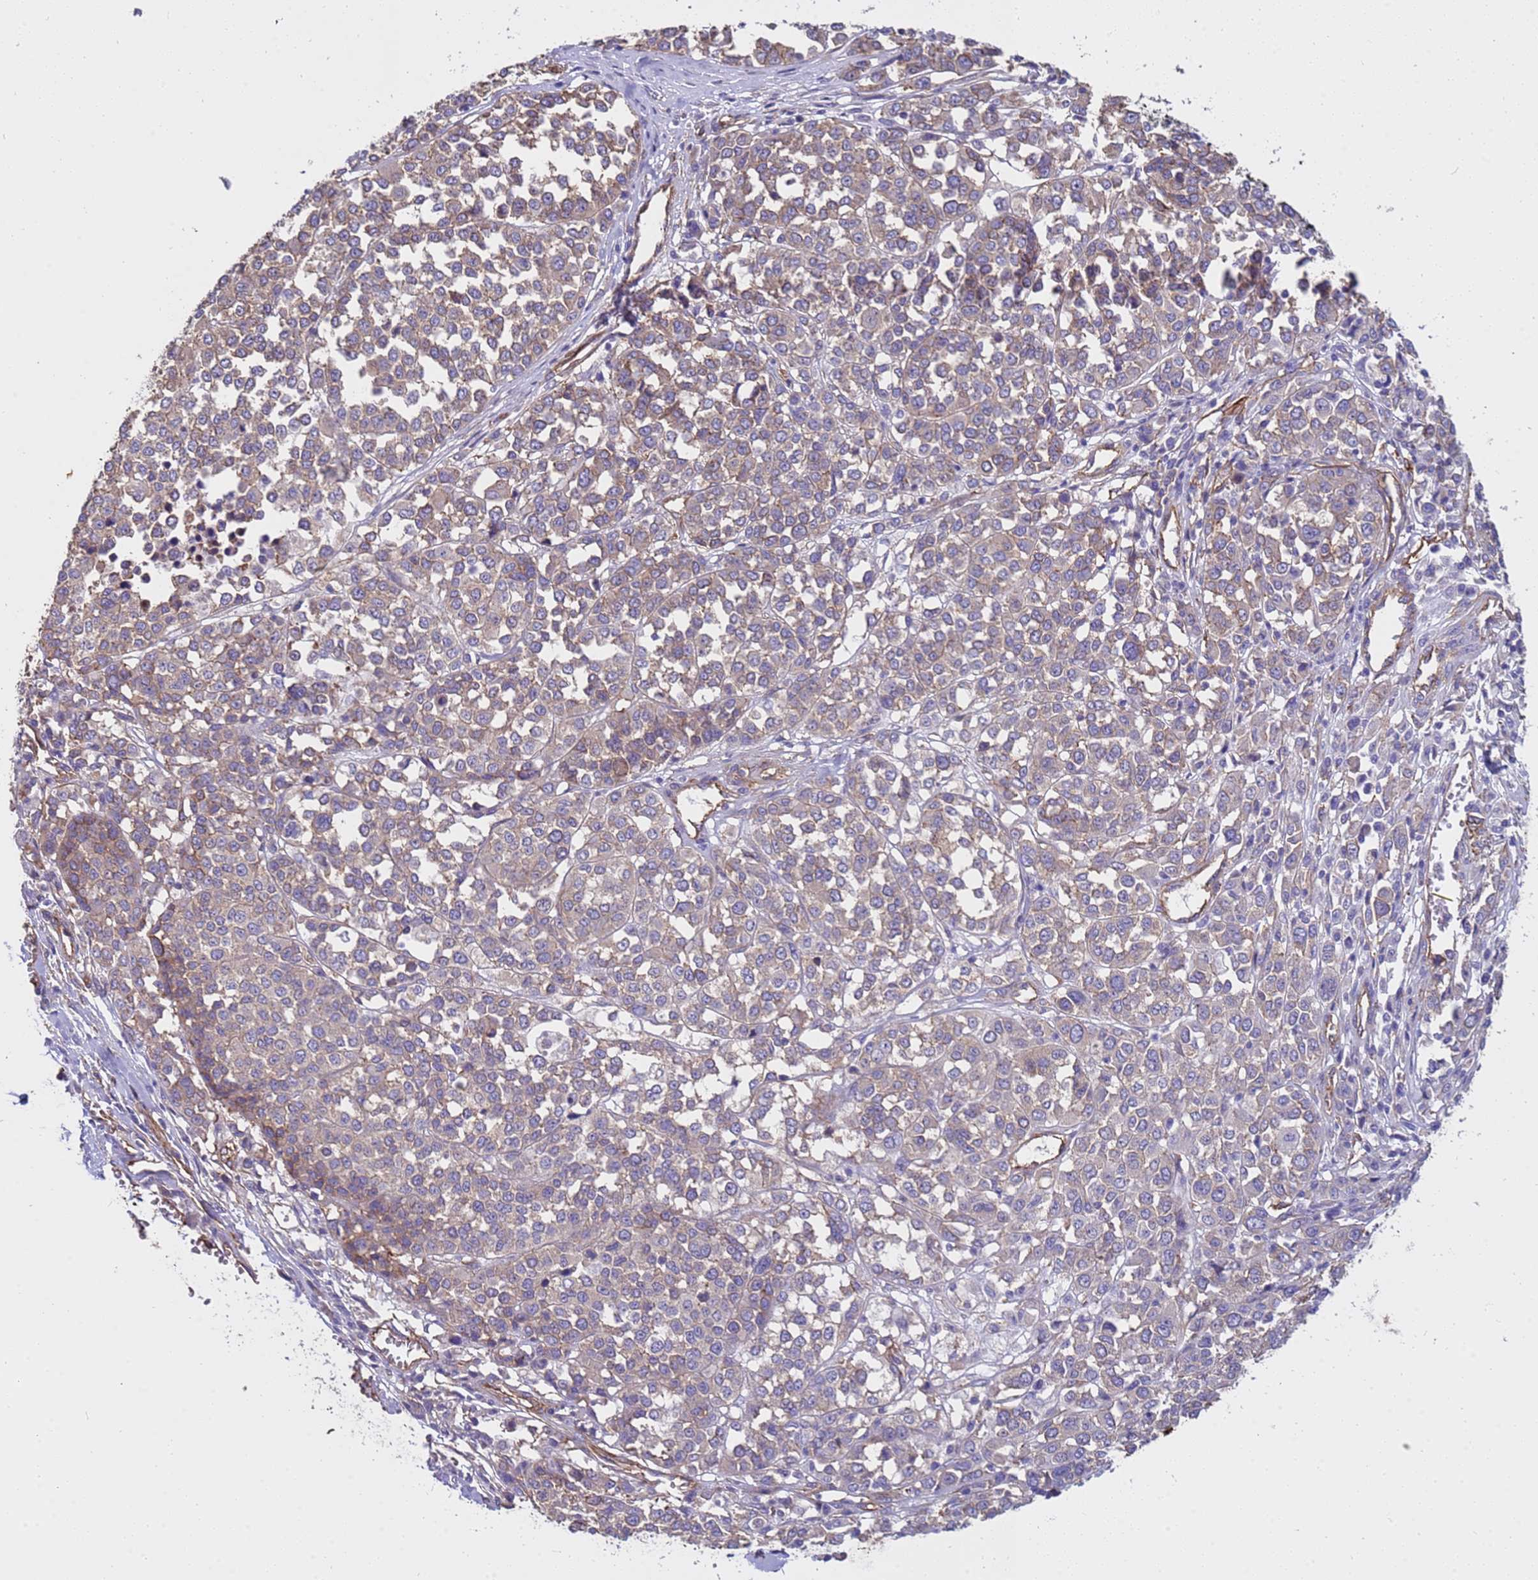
{"staining": {"intensity": "weak", "quantity": "25%-75%", "location": "cytoplasmic/membranous"}, "tissue": "melanoma", "cell_type": "Tumor cells", "image_type": "cancer", "snomed": [{"axis": "morphology", "description": "Malignant melanoma, Metastatic site"}, {"axis": "topography", "description": "Lymph node"}], "caption": "Immunohistochemistry (DAB (3,3'-diaminobenzidine)) staining of melanoma displays weak cytoplasmic/membranous protein positivity in approximately 25%-75% of tumor cells.", "gene": "ZNF248", "patient": {"sex": "male", "age": 44}}